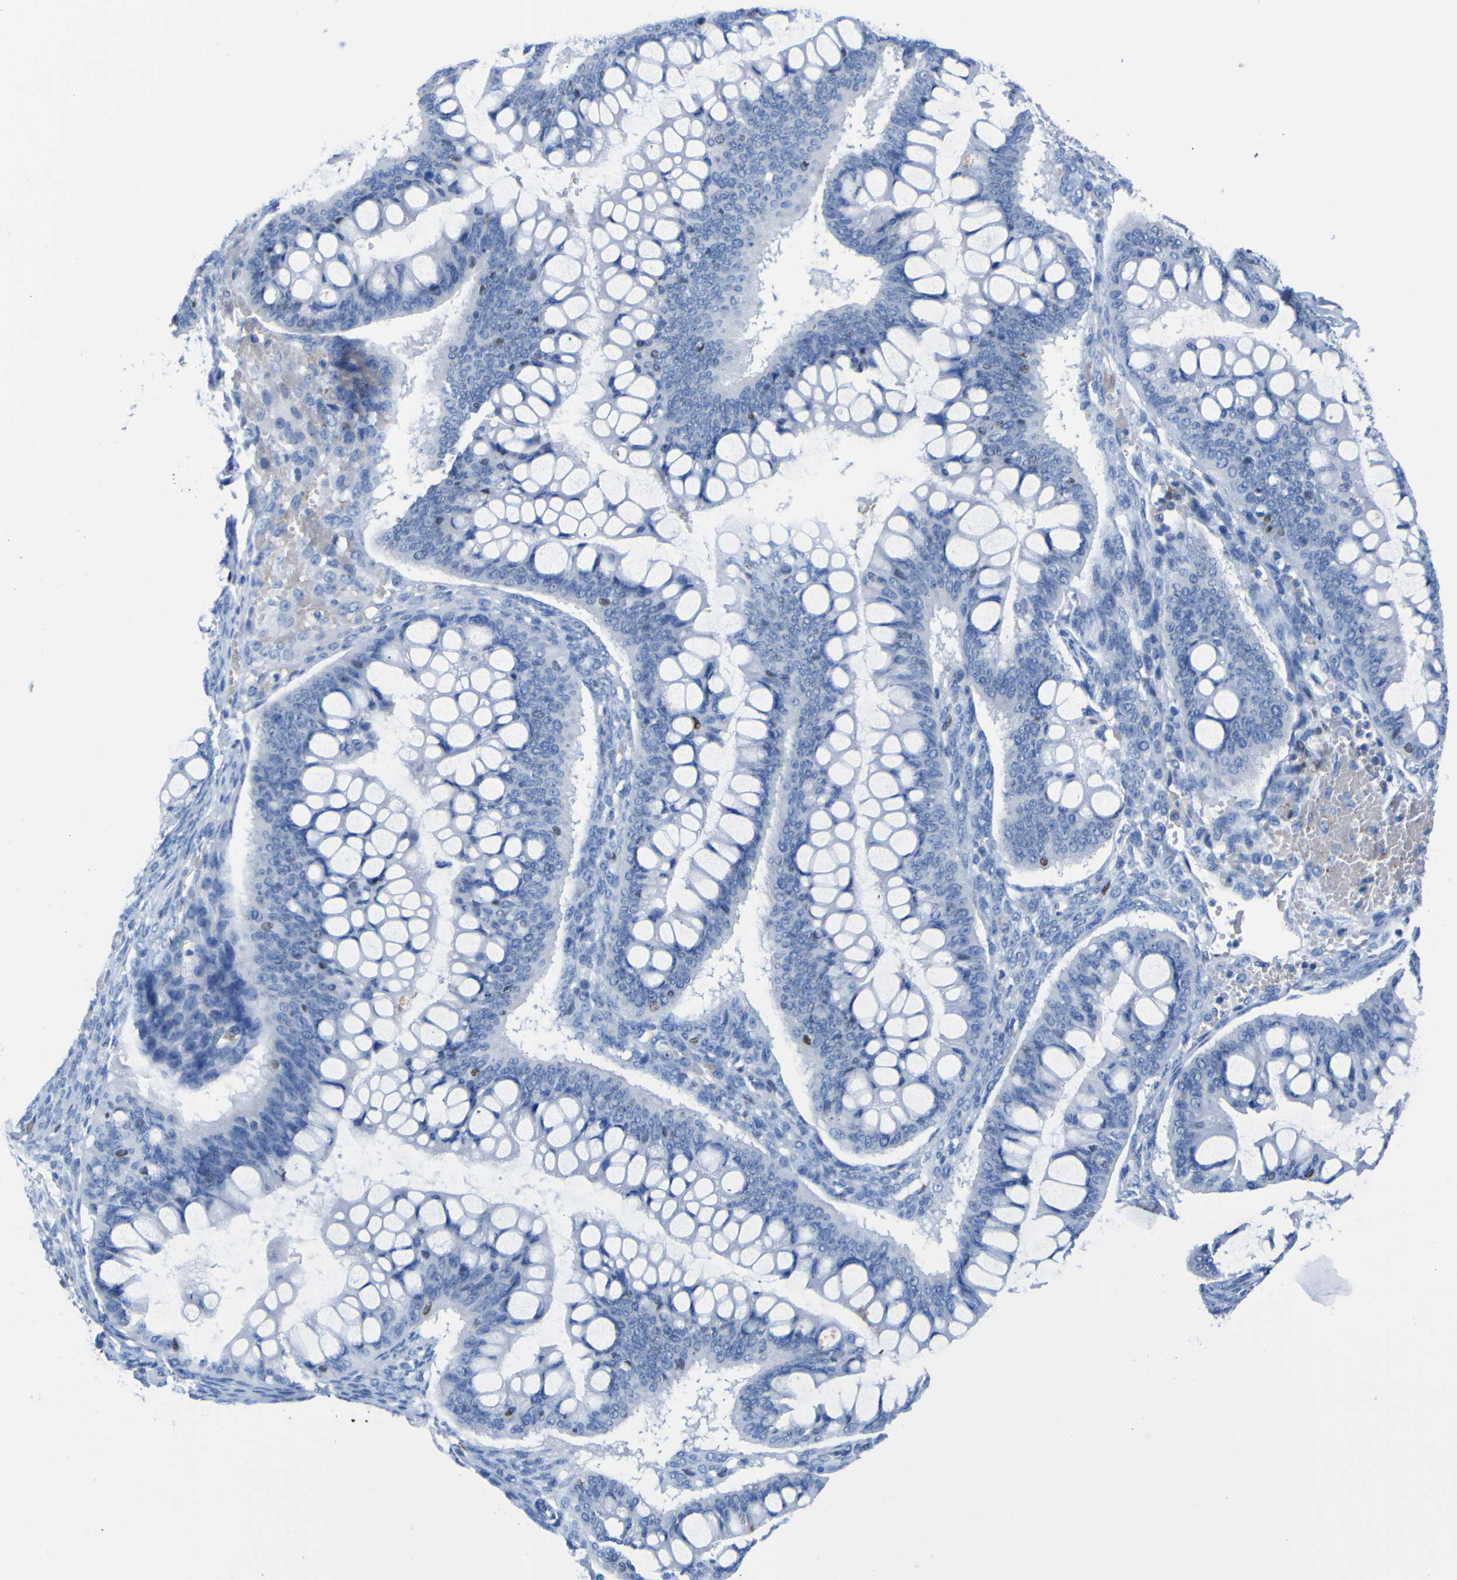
{"staining": {"intensity": "weak", "quantity": "<25%", "location": "nuclear"}, "tissue": "ovarian cancer", "cell_type": "Tumor cells", "image_type": "cancer", "snomed": [{"axis": "morphology", "description": "Cystadenocarcinoma, mucinous, NOS"}, {"axis": "topography", "description": "Ovary"}], "caption": "Tumor cells are negative for brown protein staining in mucinous cystadenocarcinoma (ovarian).", "gene": "DACH1", "patient": {"sex": "female", "age": 73}}